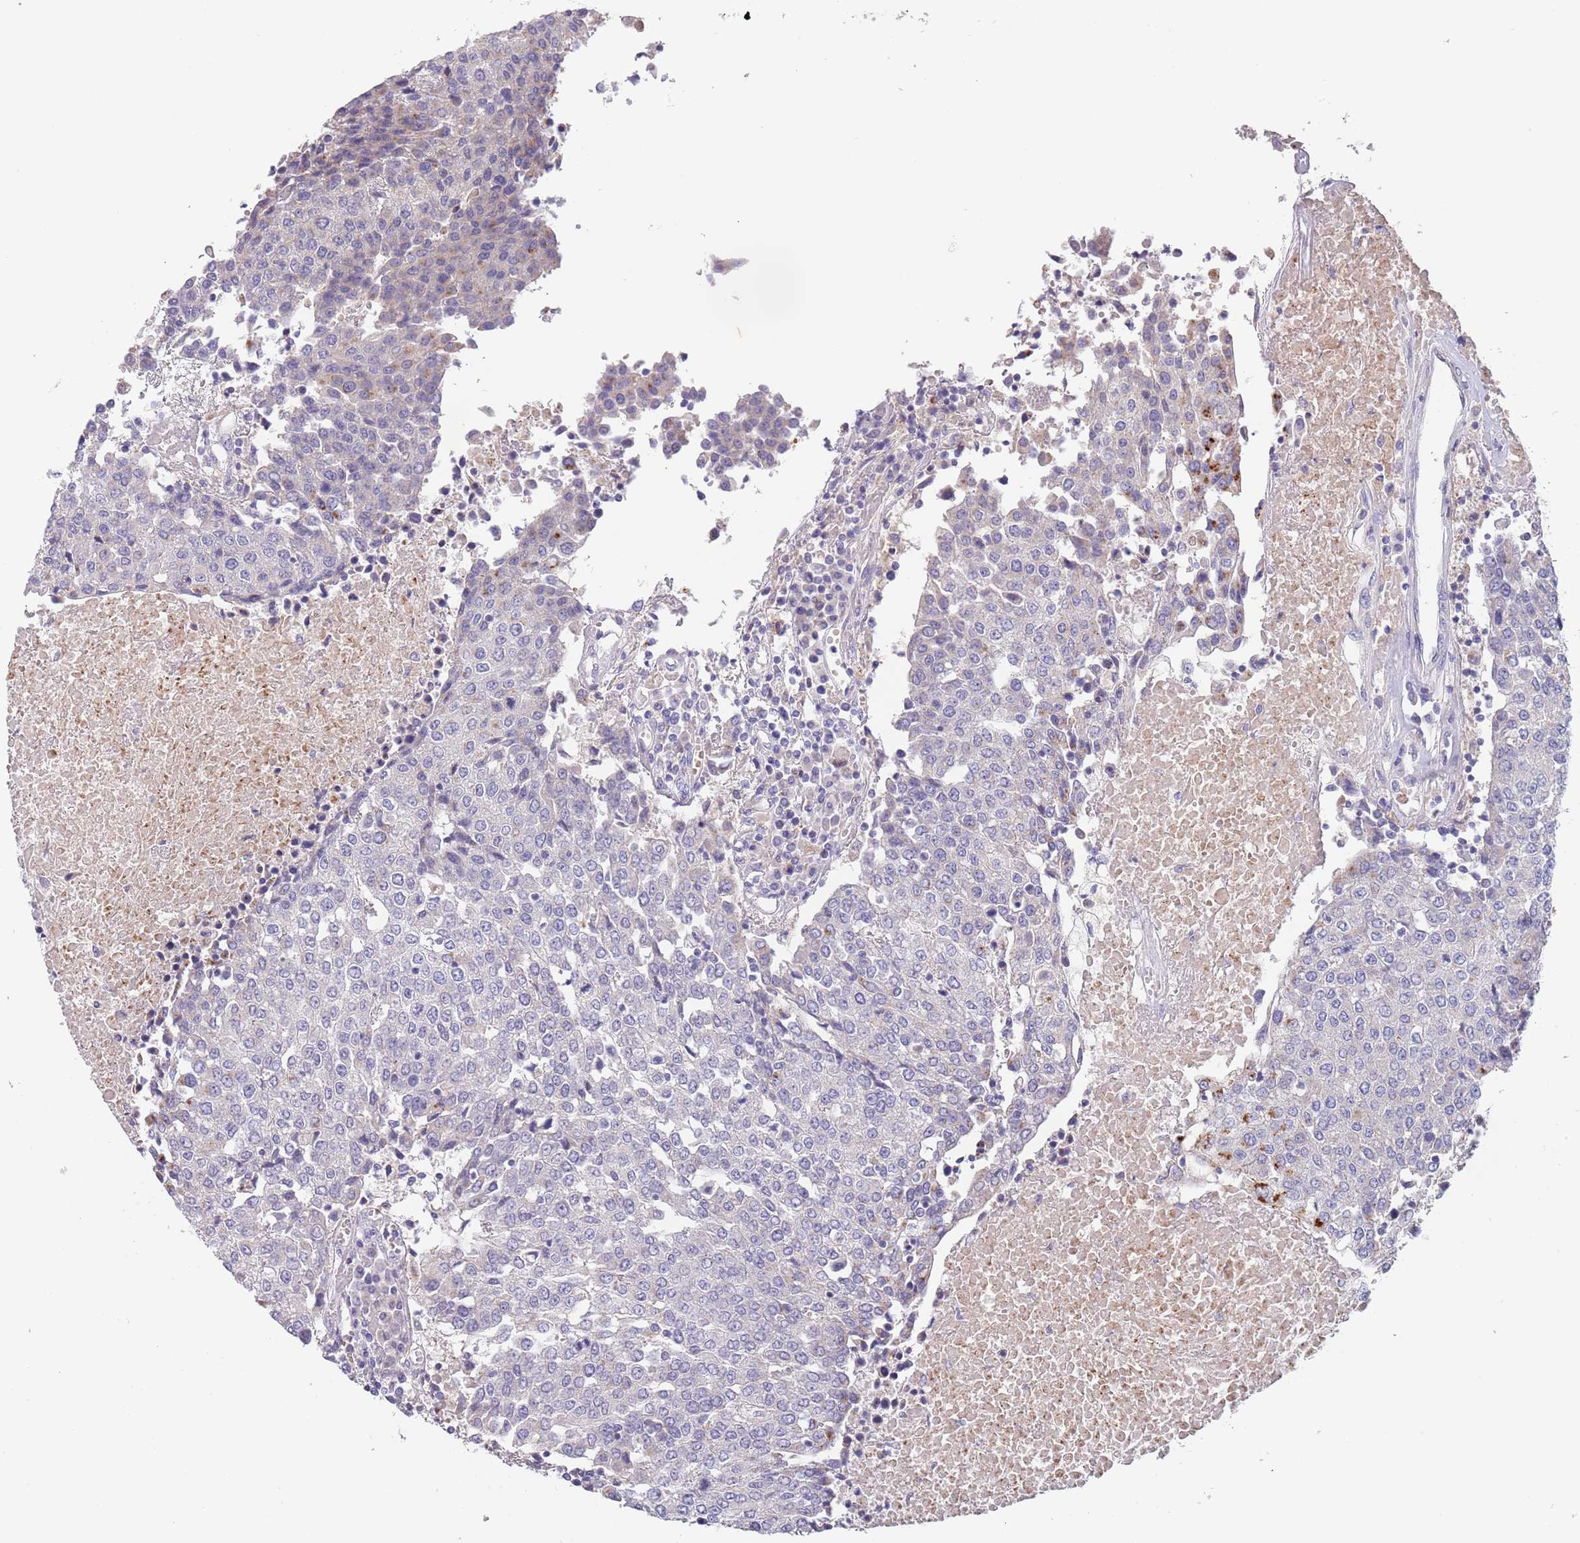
{"staining": {"intensity": "negative", "quantity": "none", "location": "none"}, "tissue": "urothelial cancer", "cell_type": "Tumor cells", "image_type": "cancer", "snomed": [{"axis": "morphology", "description": "Urothelial carcinoma, High grade"}, {"axis": "topography", "description": "Urinary bladder"}], "caption": "Human urothelial cancer stained for a protein using IHC demonstrates no staining in tumor cells.", "gene": "MAN1C1", "patient": {"sex": "female", "age": 85}}